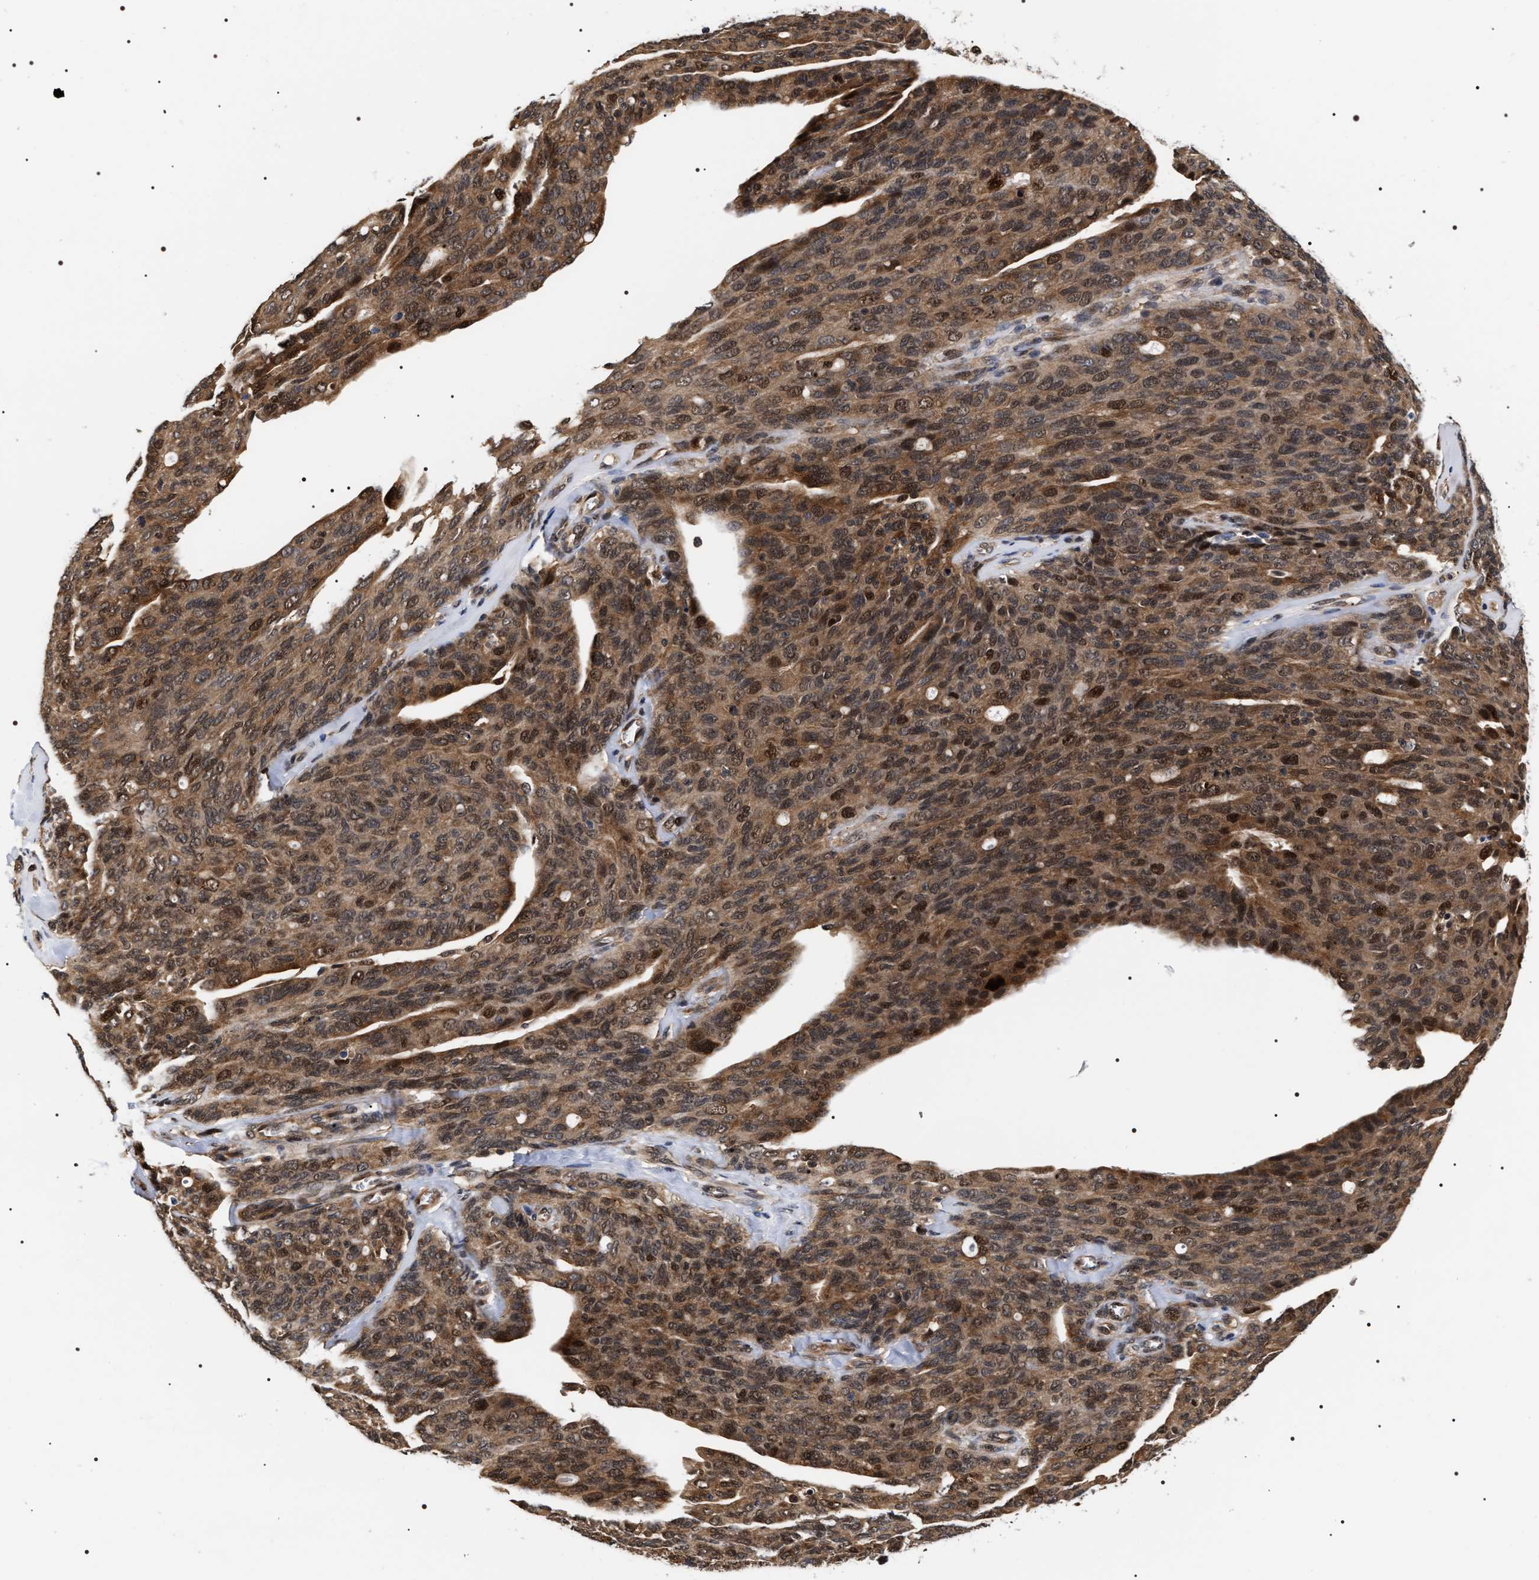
{"staining": {"intensity": "moderate", "quantity": ">75%", "location": "cytoplasmic/membranous,nuclear"}, "tissue": "ovarian cancer", "cell_type": "Tumor cells", "image_type": "cancer", "snomed": [{"axis": "morphology", "description": "Carcinoma, endometroid"}, {"axis": "topography", "description": "Ovary"}], "caption": "Ovarian endometroid carcinoma was stained to show a protein in brown. There is medium levels of moderate cytoplasmic/membranous and nuclear staining in approximately >75% of tumor cells.", "gene": "BAG6", "patient": {"sex": "female", "age": 60}}